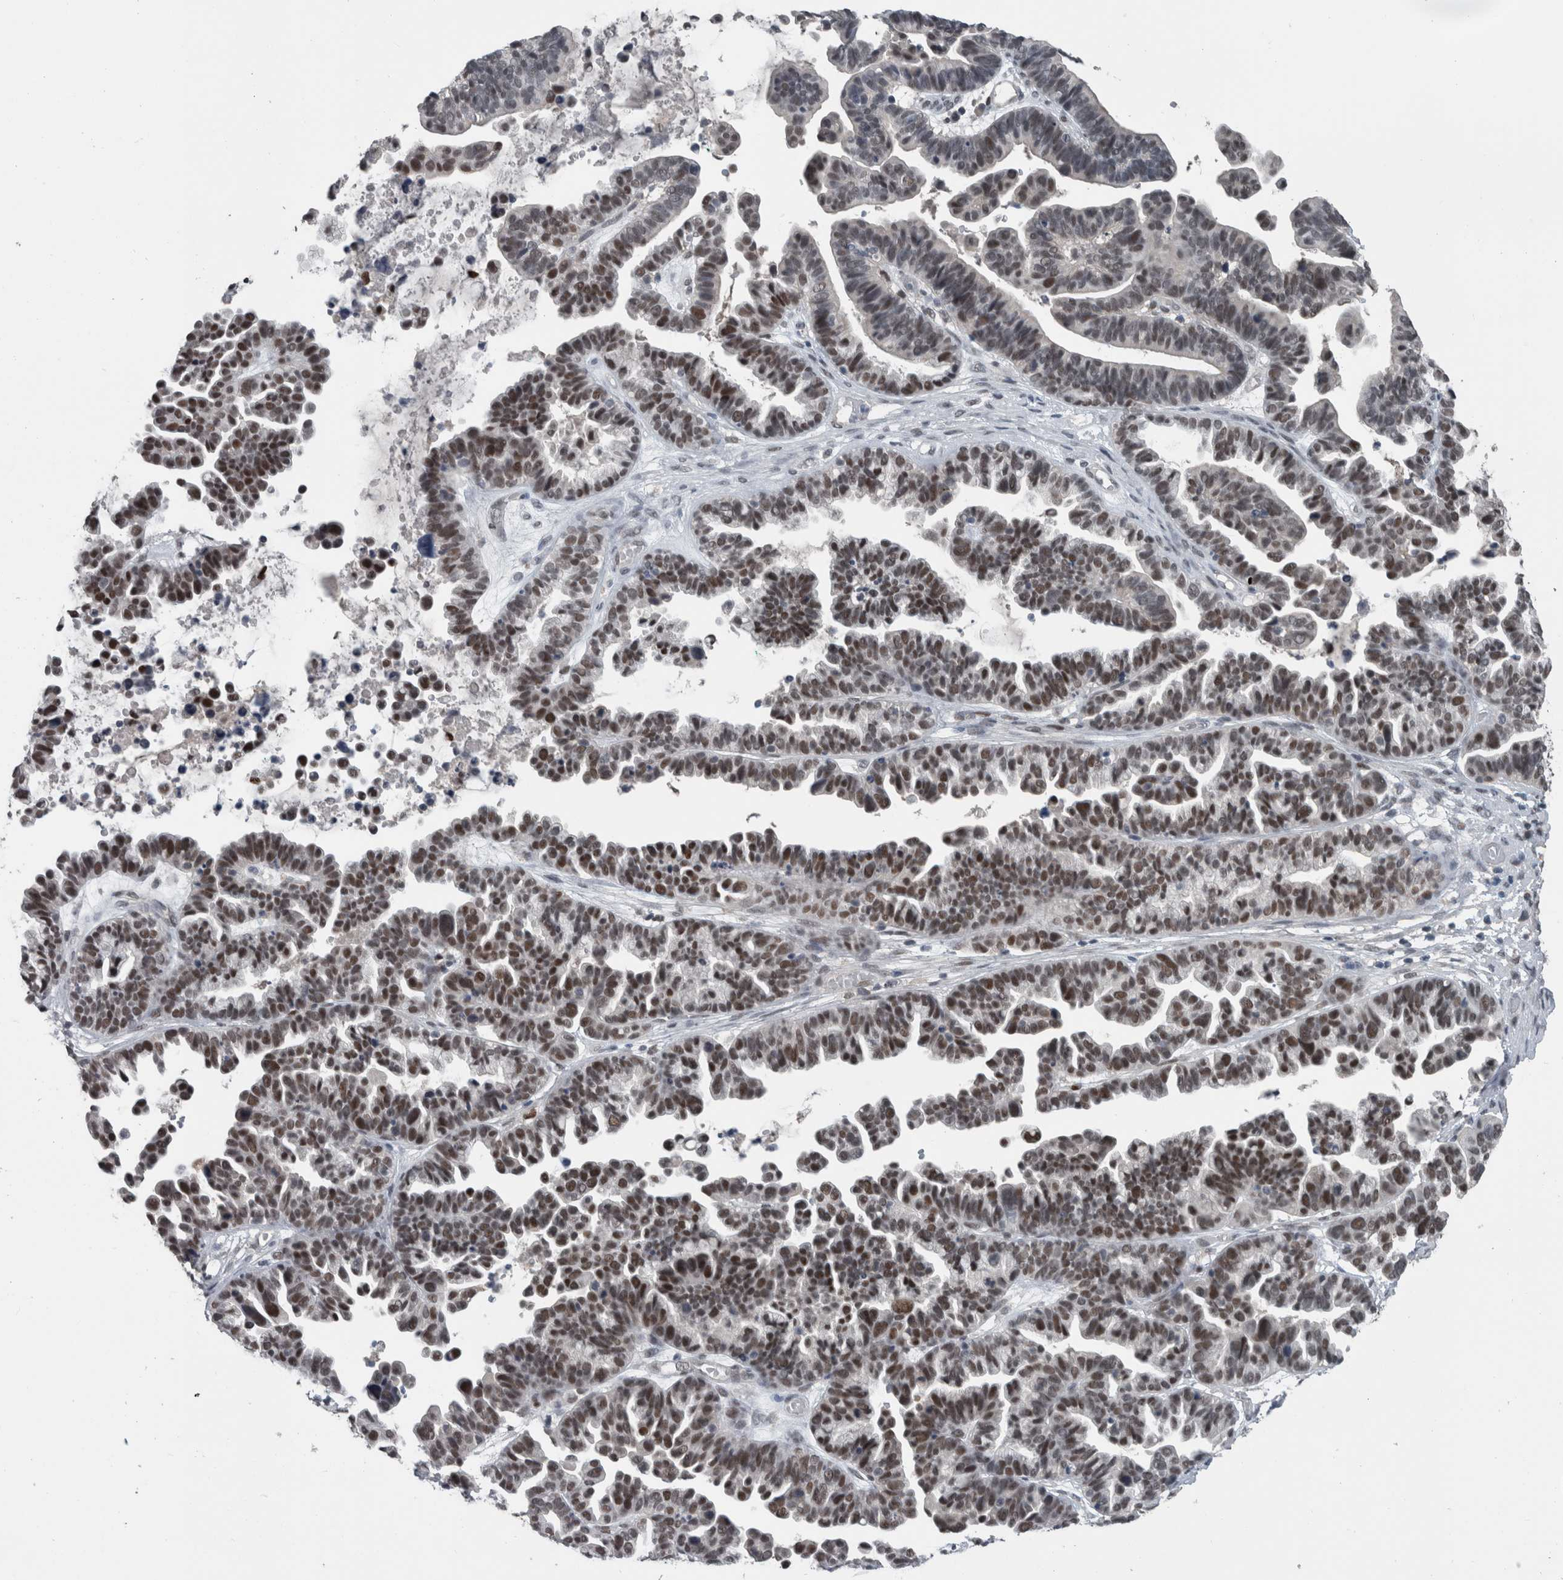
{"staining": {"intensity": "moderate", "quantity": "25%-75%", "location": "nuclear"}, "tissue": "ovarian cancer", "cell_type": "Tumor cells", "image_type": "cancer", "snomed": [{"axis": "morphology", "description": "Cystadenocarcinoma, serous, NOS"}, {"axis": "topography", "description": "Ovary"}], "caption": "IHC of ovarian serous cystadenocarcinoma displays medium levels of moderate nuclear expression in approximately 25%-75% of tumor cells.", "gene": "ZBTB21", "patient": {"sex": "female", "age": 56}}